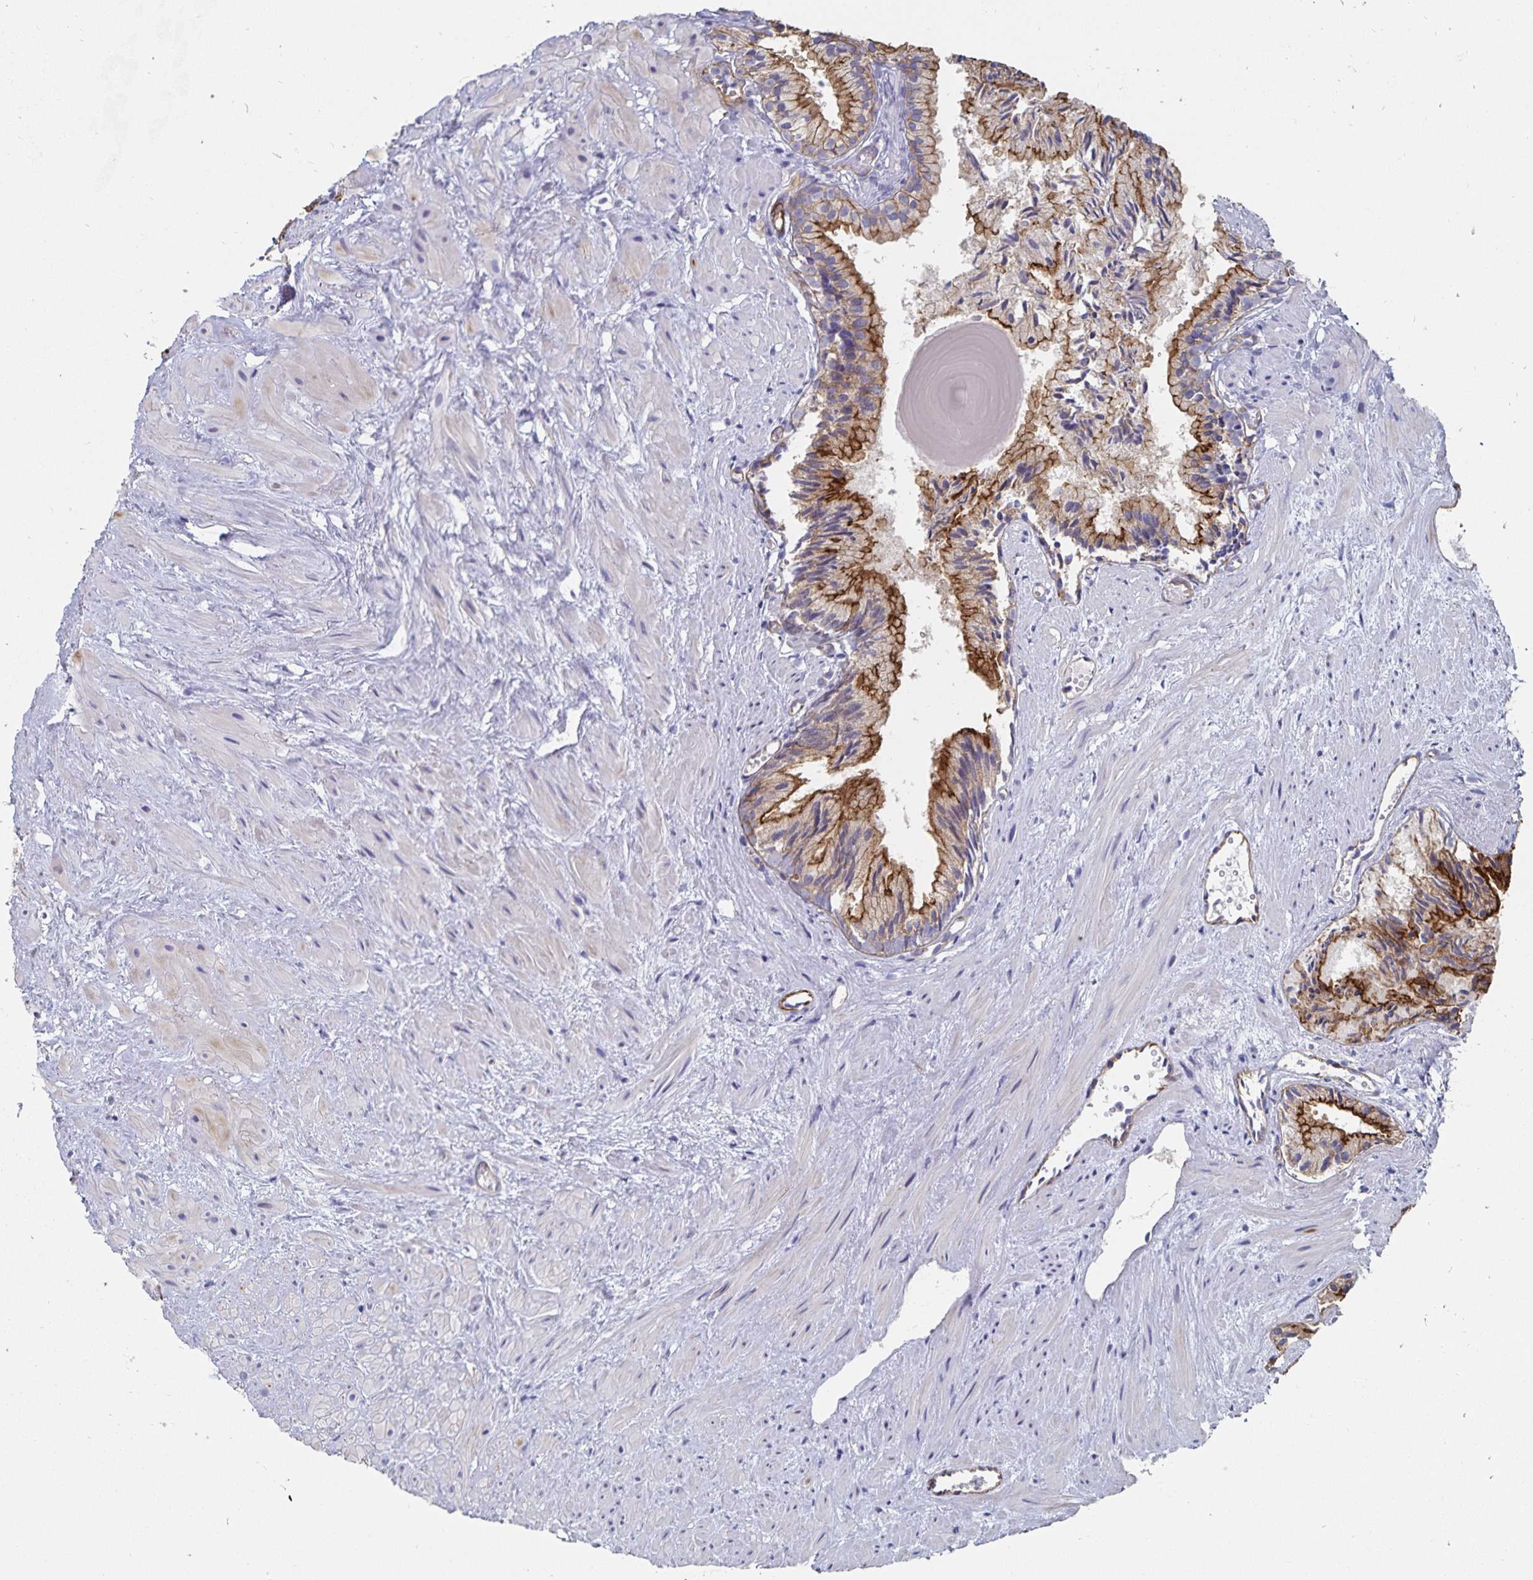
{"staining": {"intensity": "moderate", "quantity": "25%-75%", "location": "cytoplasmic/membranous"}, "tissue": "prostate cancer", "cell_type": "Tumor cells", "image_type": "cancer", "snomed": [{"axis": "morphology", "description": "Adenocarcinoma, High grade"}, {"axis": "topography", "description": "Prostate"}], "caption": "This image demonstrates adenocarcinoma (high-grade) (prostate) stained with immunohistochemistry (IHC) to label a protein in brown. The cytoplasmic/membranous of tumor cells show moderate positivity for the protein. Nuclei are counter-stained blue.", "gene": "SSTR1", "patient": {"sex": "male", "age": 81}}